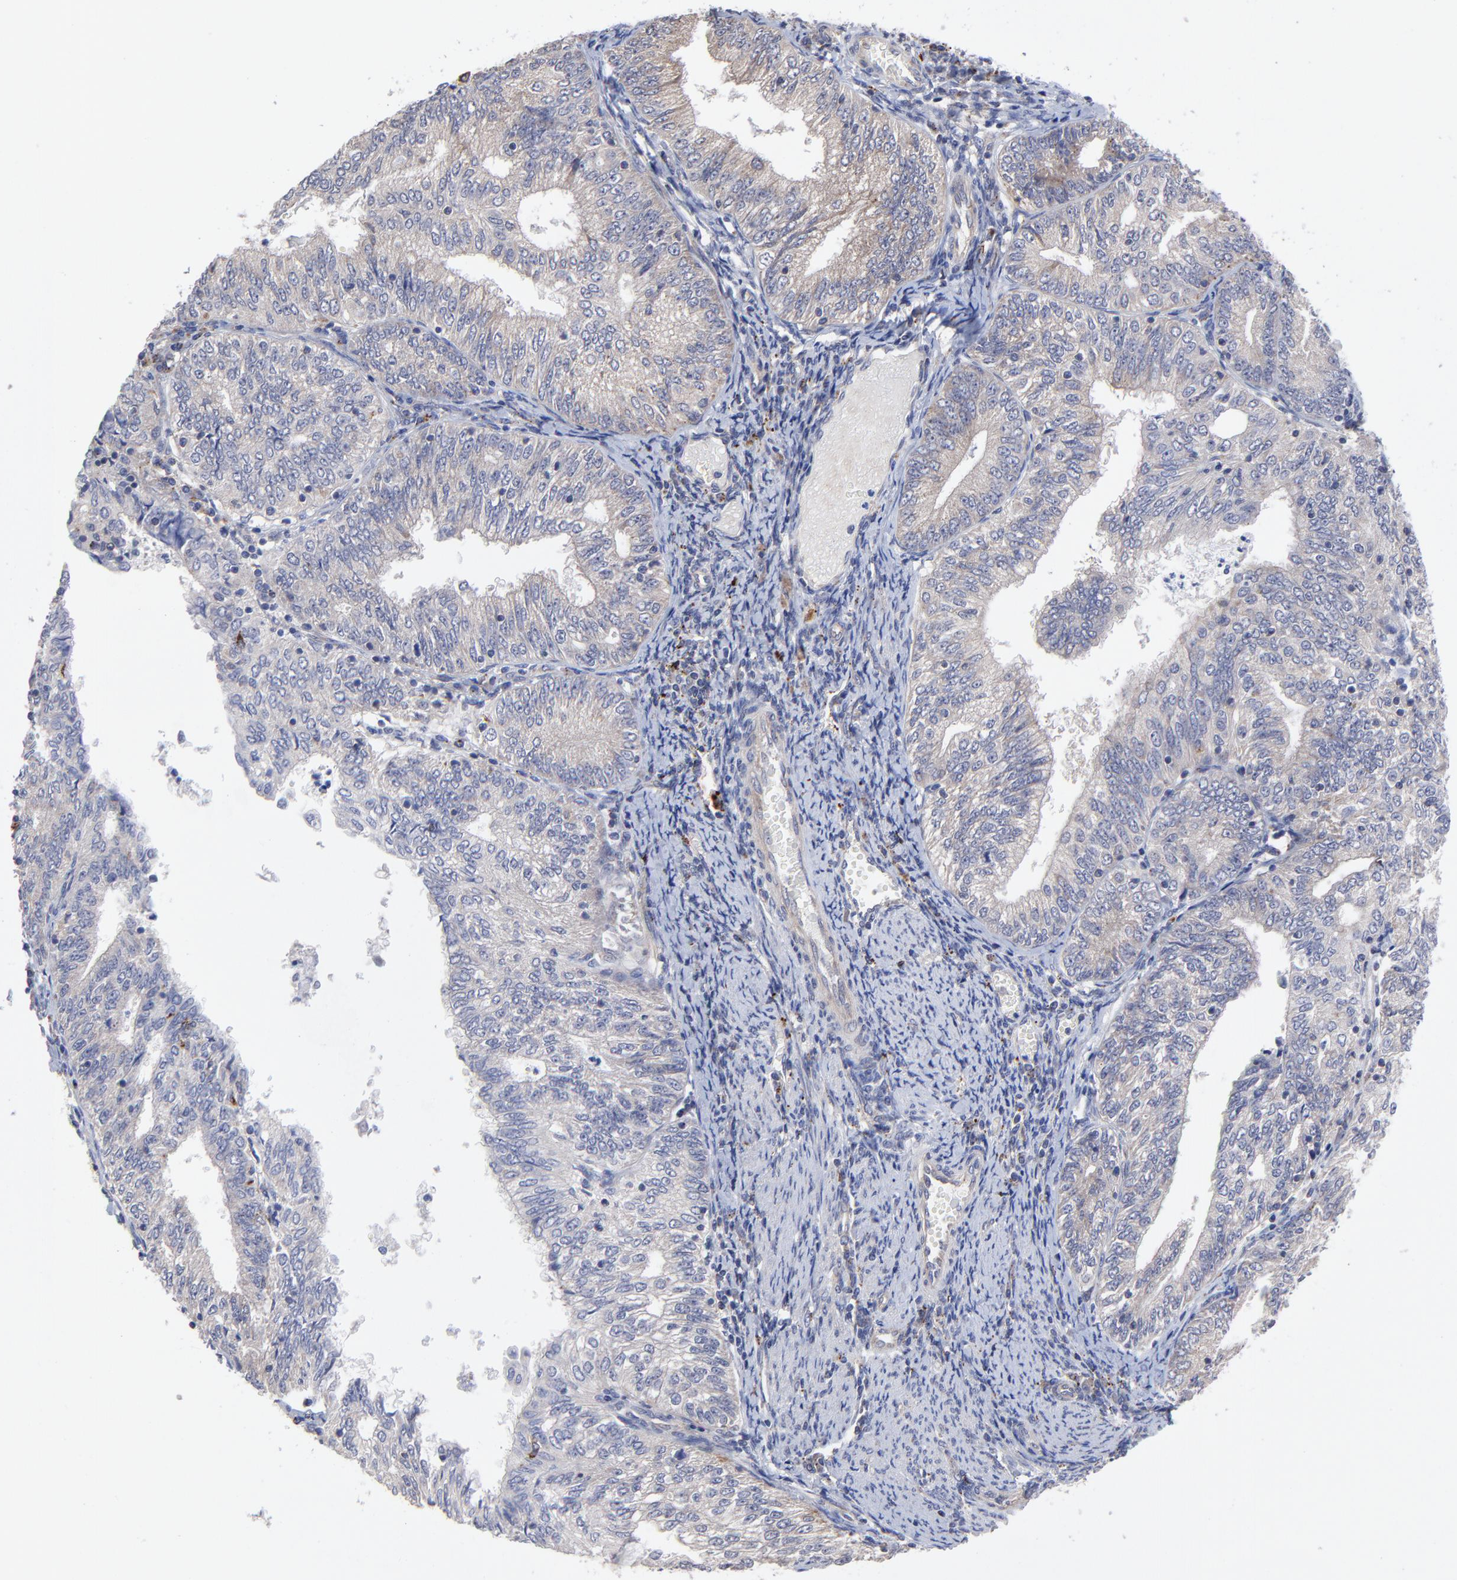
{"staining": {"intensity": "negative", "quantity": "none", "location": "none"}, "tissue": "endometrial cancer", "cell_type": "Tumor cells", "image_type": "cancer", "snomed": [{"axis": "morphology", "description": "Adenocarcinoma, NOS"}, {"axis": "topography", "description": "Endometrium"}], "caption": "This photomicrograph is of adenocarcinoma (endometrial) stained with immunohistochemistry (IHC) to label a protein in brown with the nuclei are counter-stained blue. There is no positivity in tumor cells.", "gene": "PDE4B", "patient": {"sex": "female", "age": 69}}